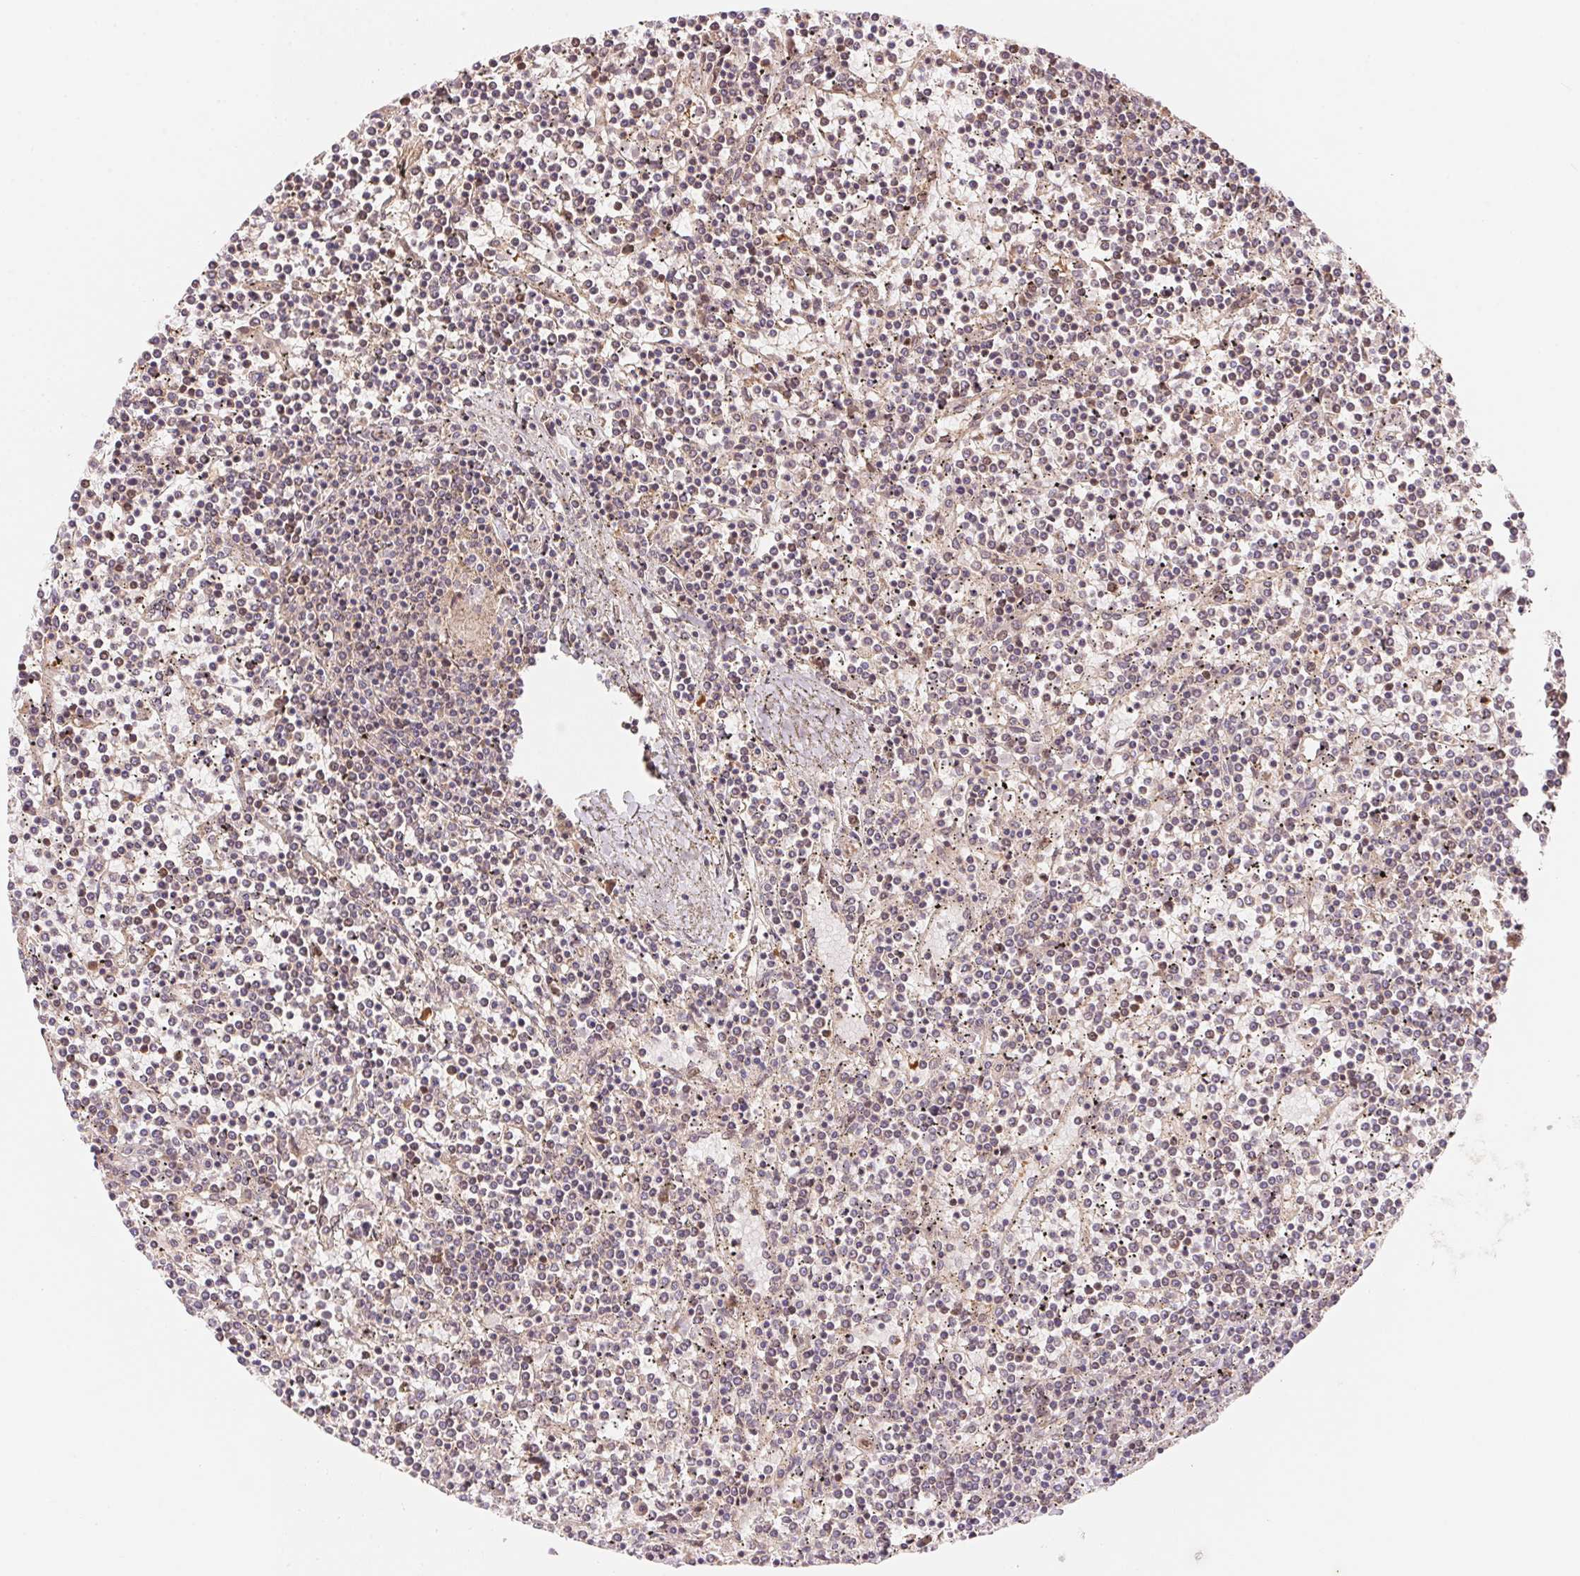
{"staining": {"intensity": "negative", "quantity": "none", "location": "none"}, "tissue": "lymphoma", "cell_type": "Tumor cells", "image_type": "cancer", "snomed": [{"axis": "morphology", "description": "Malignant lymphoma, non-Hodgkin's type, Low grade"}, {"axis": "topography", "description": "Spleen"}], "caption": "Tumor cells show no significant protein expression in low-grade malignant lymphoma, non-Hodgkin's type.", "gene": "TNIP2", "patient": {"sex": "female", "age": 19}}